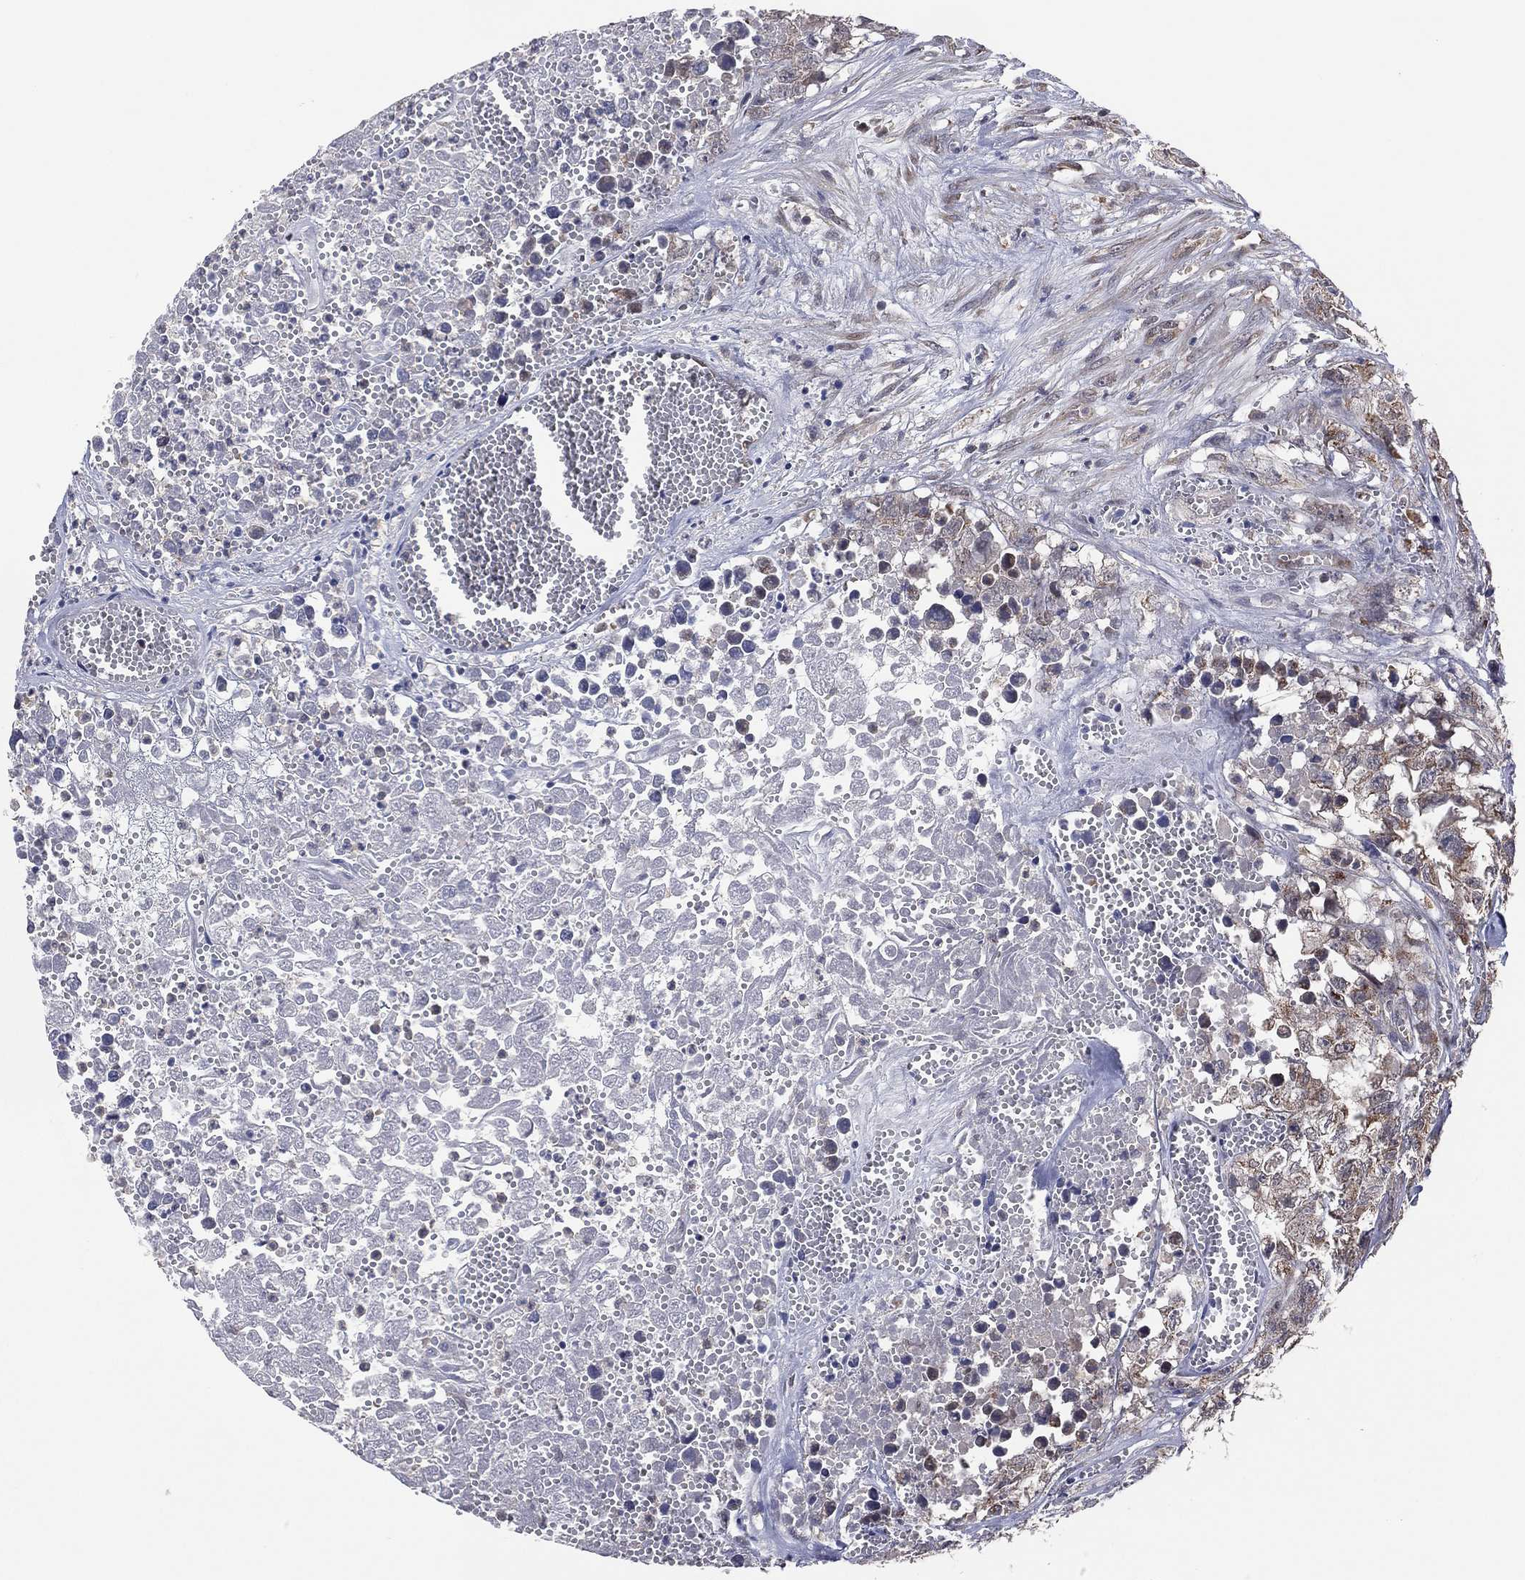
{"staining": {"intensity": "moderate", "quantity": "<25%", "location": "cytoplasmic/membranous"}, "tissue": "testis cancer", "cell_type": "Tumor cells", "image_type": "cancer", "snomed": [{"axis": "morphology", "description": "Seminoma, NOS"}, {"axis": "morphology", "description": "Carcinoma, Embryonal, NOS"}, {"axis": "topography", "description": "Testis"}], "caption": "Protein expression analysis of testis cancer shows moderate cytoplasmic/membranous staining in approximately <25% of tumor cells.", "gene": "SNCG", "patient": {"sex": "male", "age": 22}}